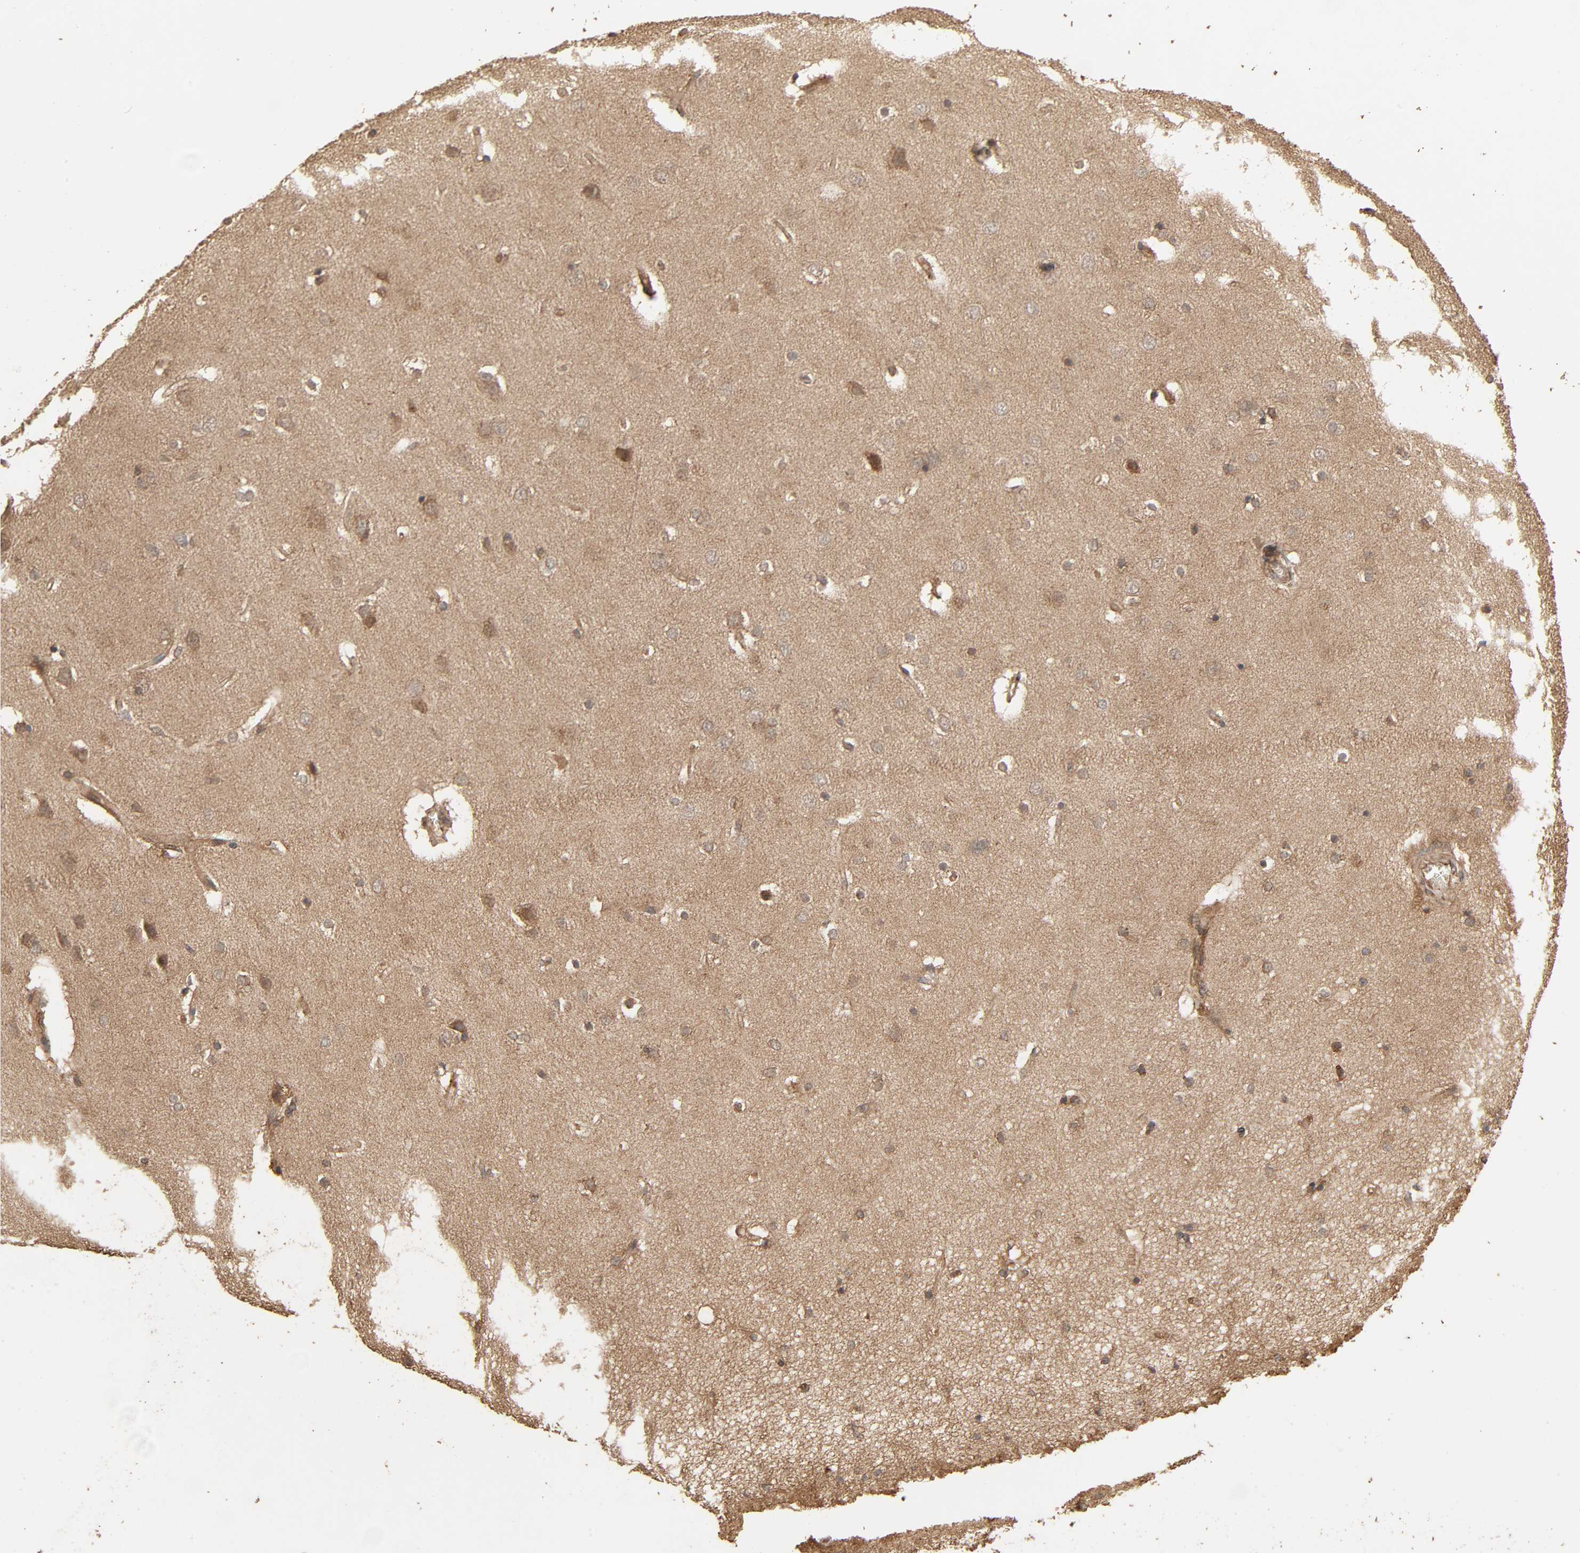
{"staining": {"intensity": "moderate", "quantity": ">75%", "location": "cytoplasmic/membranous"}, "tissue": "cerebral cortex", "cell_type": "Endothelial cells", "image_type": "normal", "snomed": [{"axis": "morphology", "description": "Normal tissue, NOS"}, {"axis": "topography", "description": "Cerebral cortex"}], "caption": "This histopathology image shows unremarkable cerebral cortex stained with immunohistochemistry (IHC) to label a protein in brown. The cytoplasmic/membranous of endothelial cells show moderate positivity for the protein. Nuclei are counter-stained blue.", "gene": "RPS6KA6", "patient": {"sex": "female", "age": 54}}